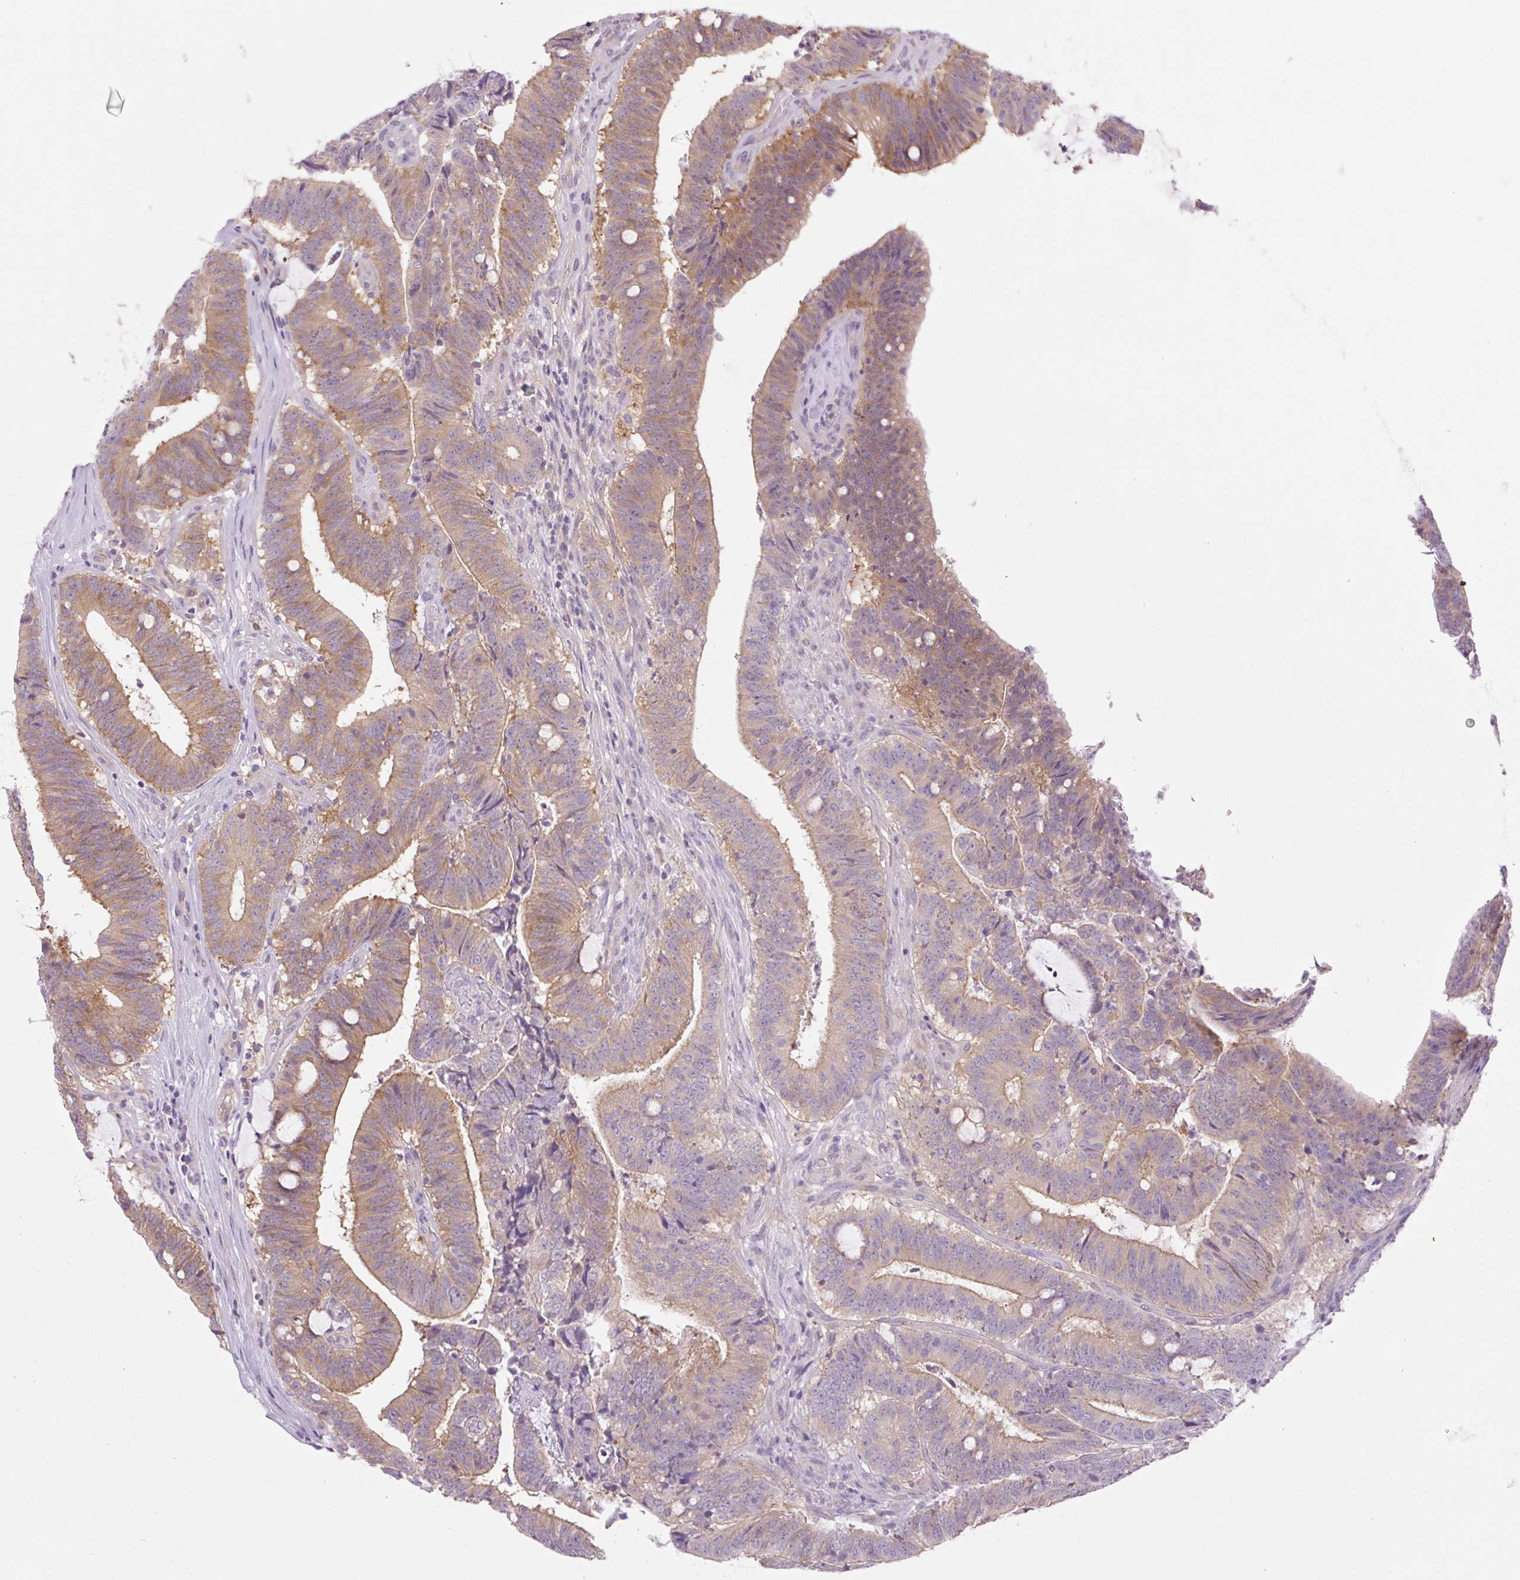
{"staining": {"intensity": "moderate", "quantity": "25%-75%", "location": "cytoplasmic/membranous"}, "tissue": "colorectal cancer", "cell_type": "Tumor cells", "image_type": "cancer", "snomed": [{"axis": "morphology", "description": "Adenocarcinoma, NOS"}, {"axis": "topography", "description": "Colon"}], "caption": "The histopathology image exhibits a brown stain indicating the presence of a protein in the cytoplasmic/membranous of tumor cells in adenocarcinoma (colorectal). (DAB IHC with brightfield microscopy, high magnification).", "gene": "CAMK2B", "patient": {"sex": "female", "age": 43}}